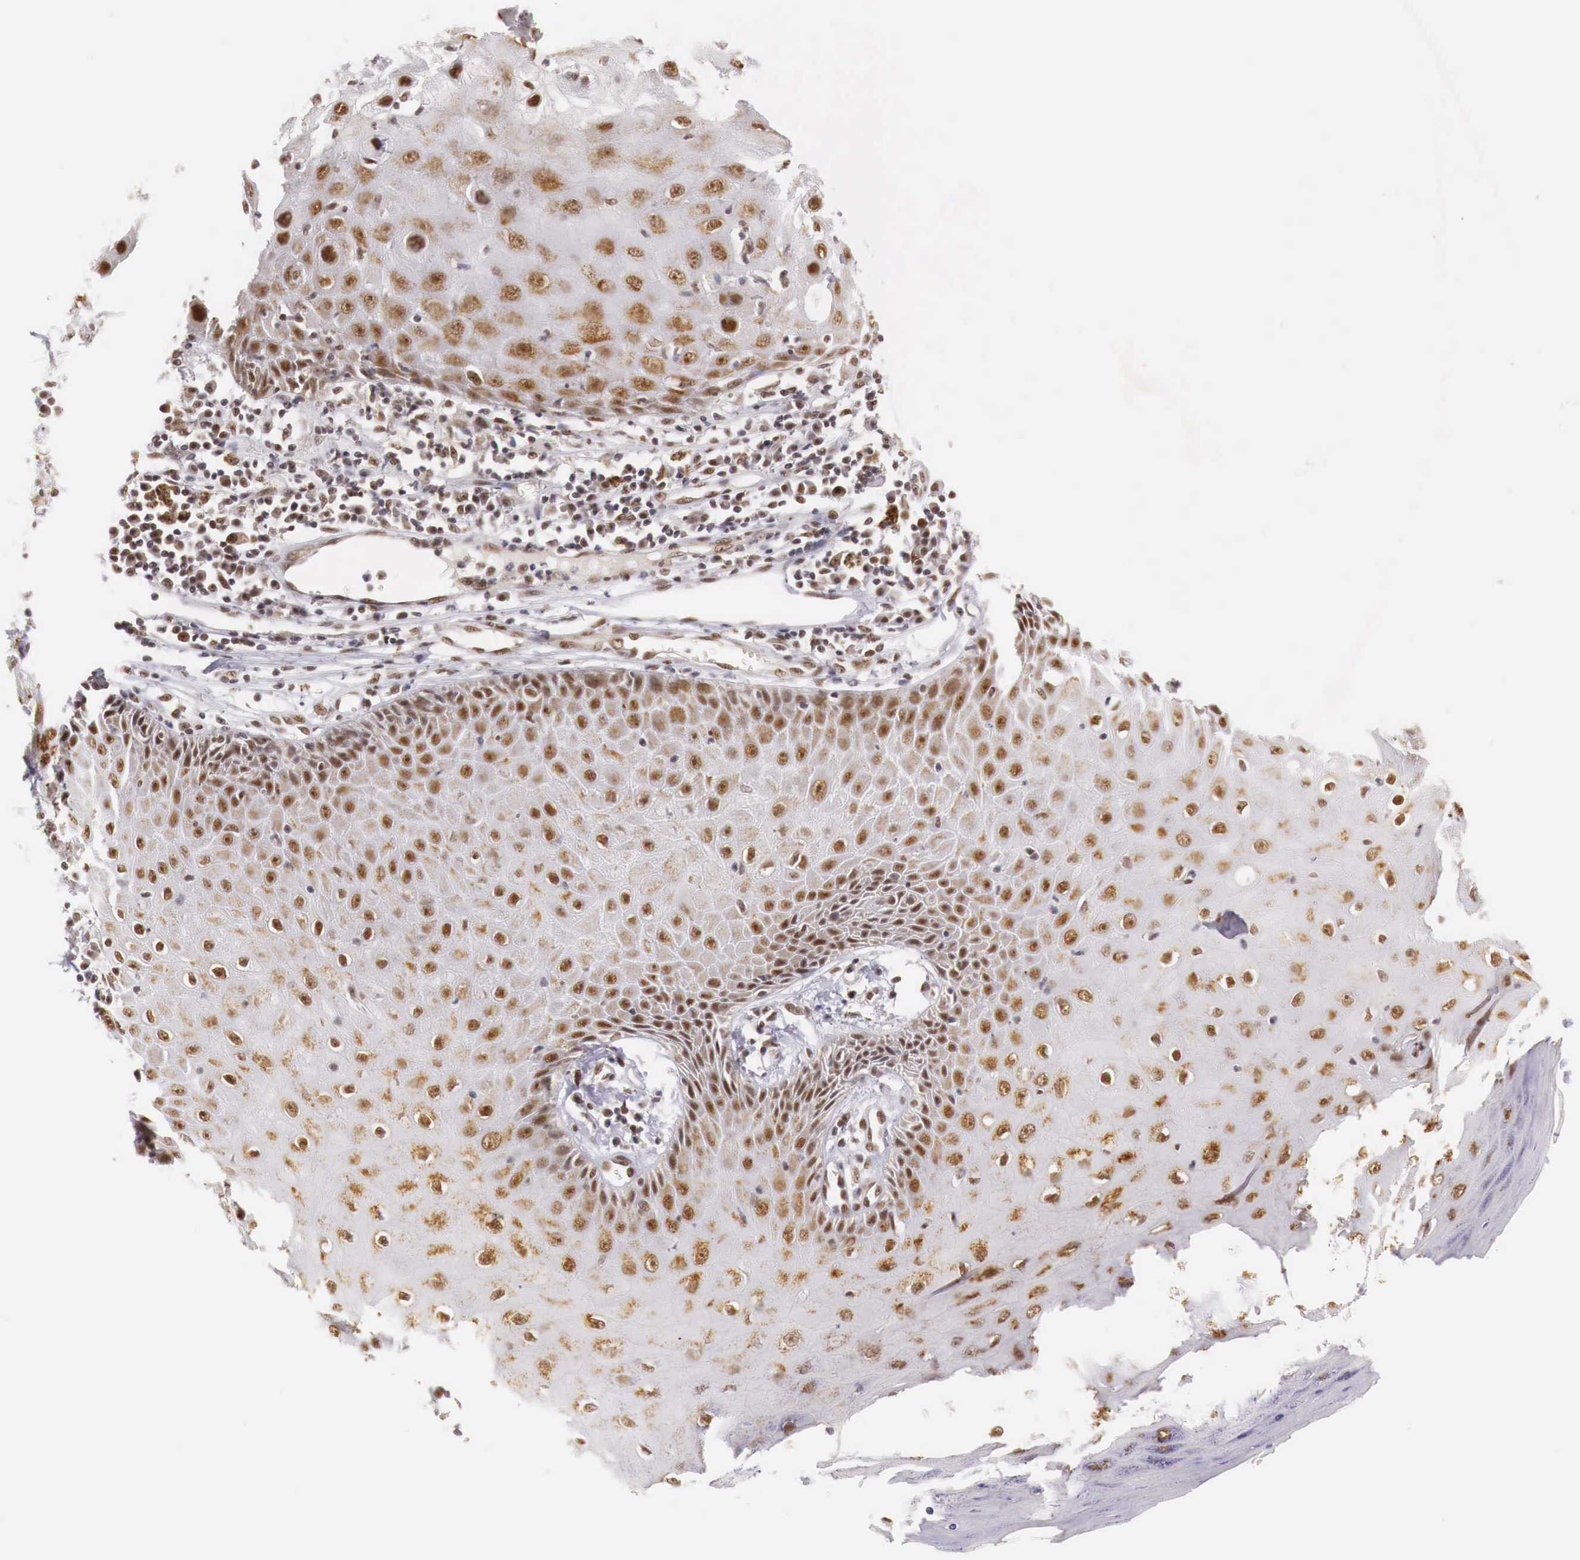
{"staining": {"intensity": "weak", "quantity": ">75%", "location": "cytoplasmic/membranous,nuclear"}, "tissue": "skin cancer", "cell_type": "Tumor cells", "image_type": "cancer", "snomed": [{"axis": "morphology", "description": "Squamous cell carcinoma, NOS"}, {"axis": "topography", "description": "Skin"}, {"axis": "topography", "description": "Anal"}], "caption": "The image shows staining of skin cancer, revealing weak cytoplasmic/membranous and nuclear protein positivity (brown color) within tumor cells.", "gene": "GPKOW", "patient": {"sex": "male", "age": 61}}